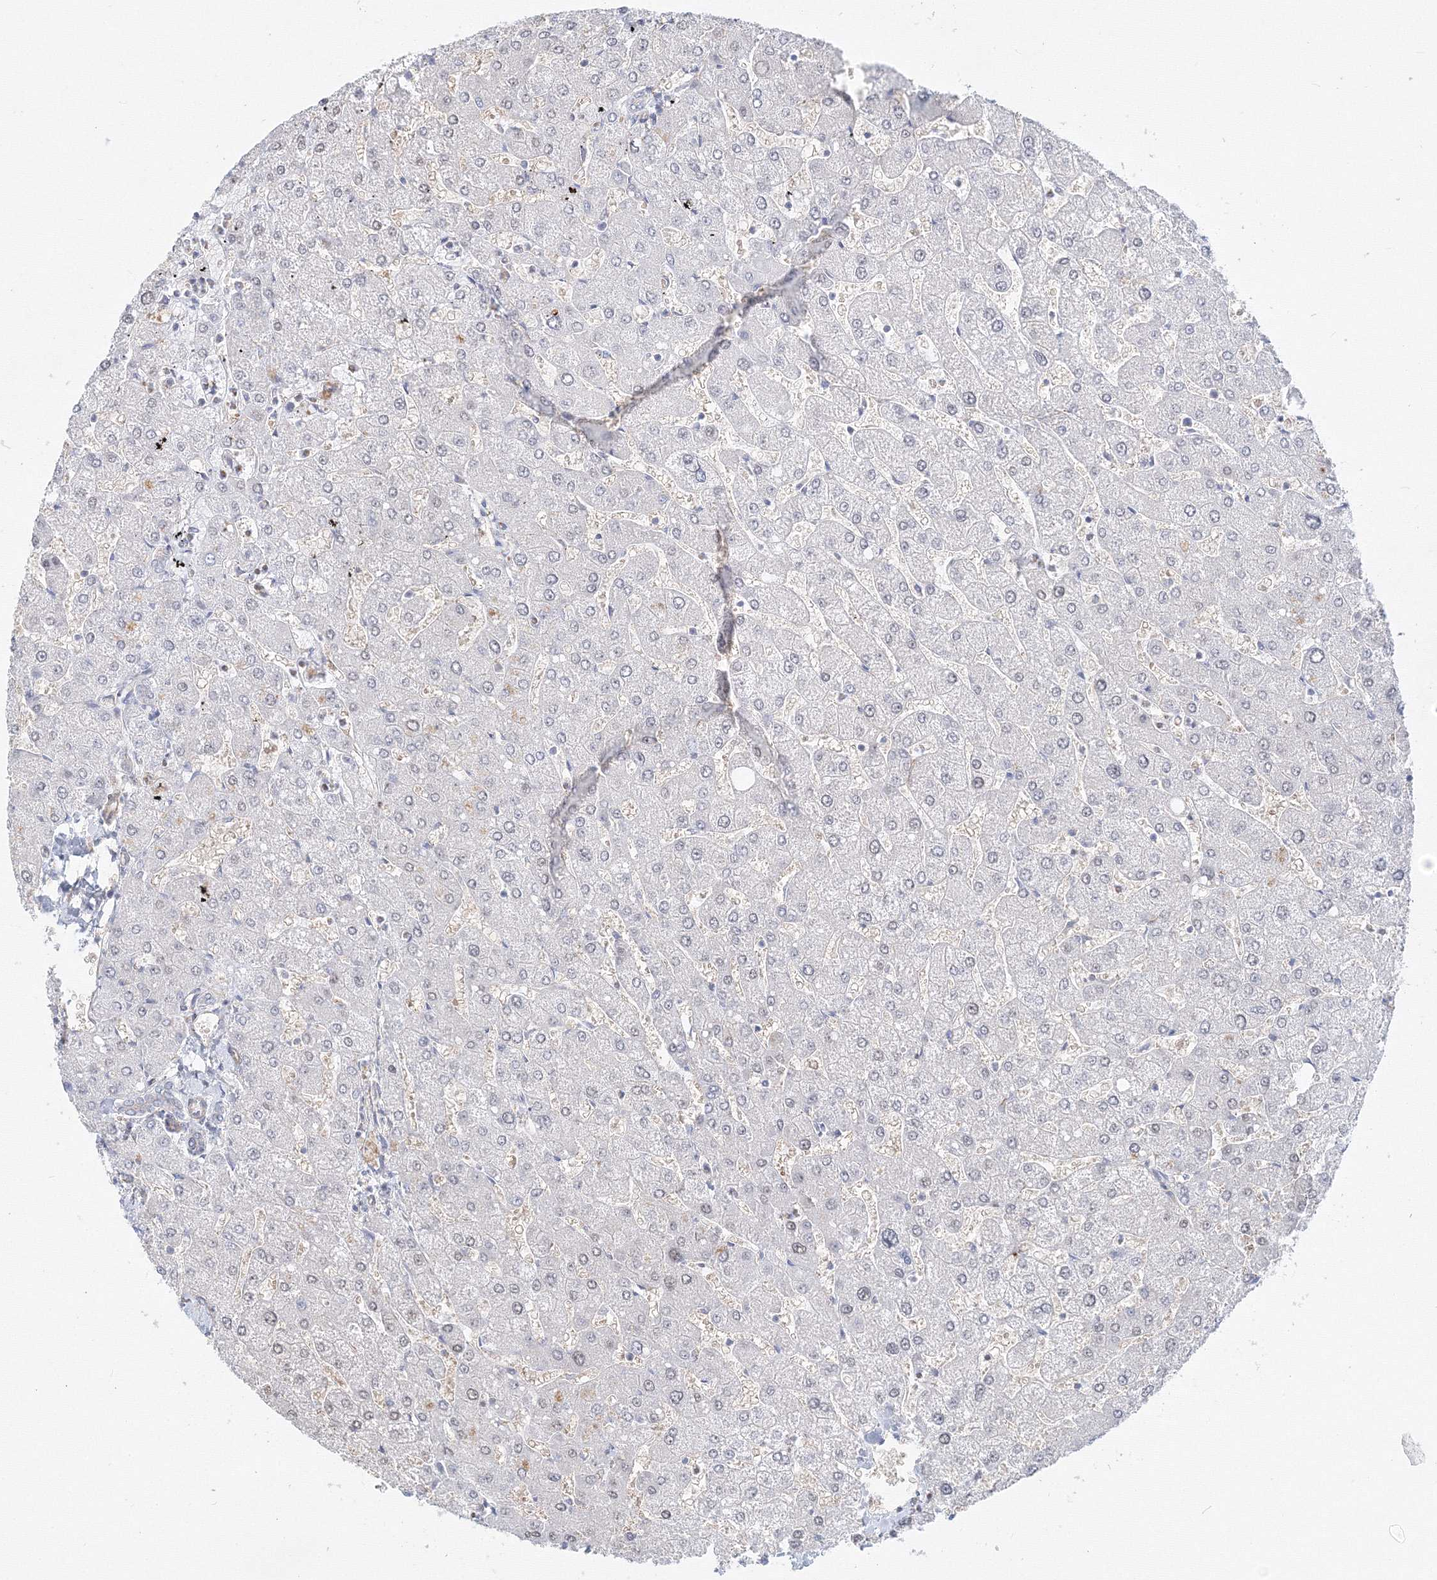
{"staining": {"intensity": "negative", "quantity": "none", "location": "none"}, "tissue": "liver", "cell_type": "Cholangiocytes", "image_type": "normal", "snomed": [{"axis": "morphology", "description": "Normal tissue, NOS"}, {"axis": "topography", "description": "Liver"}], "caption": "The photomicrograph exhibits no significant staining in cholangiocytes of liver. (DAB immunohistochemistry with hematoxylin counter stain).", "gene": "ARHGAP21", "patient": {"sex": "male", "age": 55}}